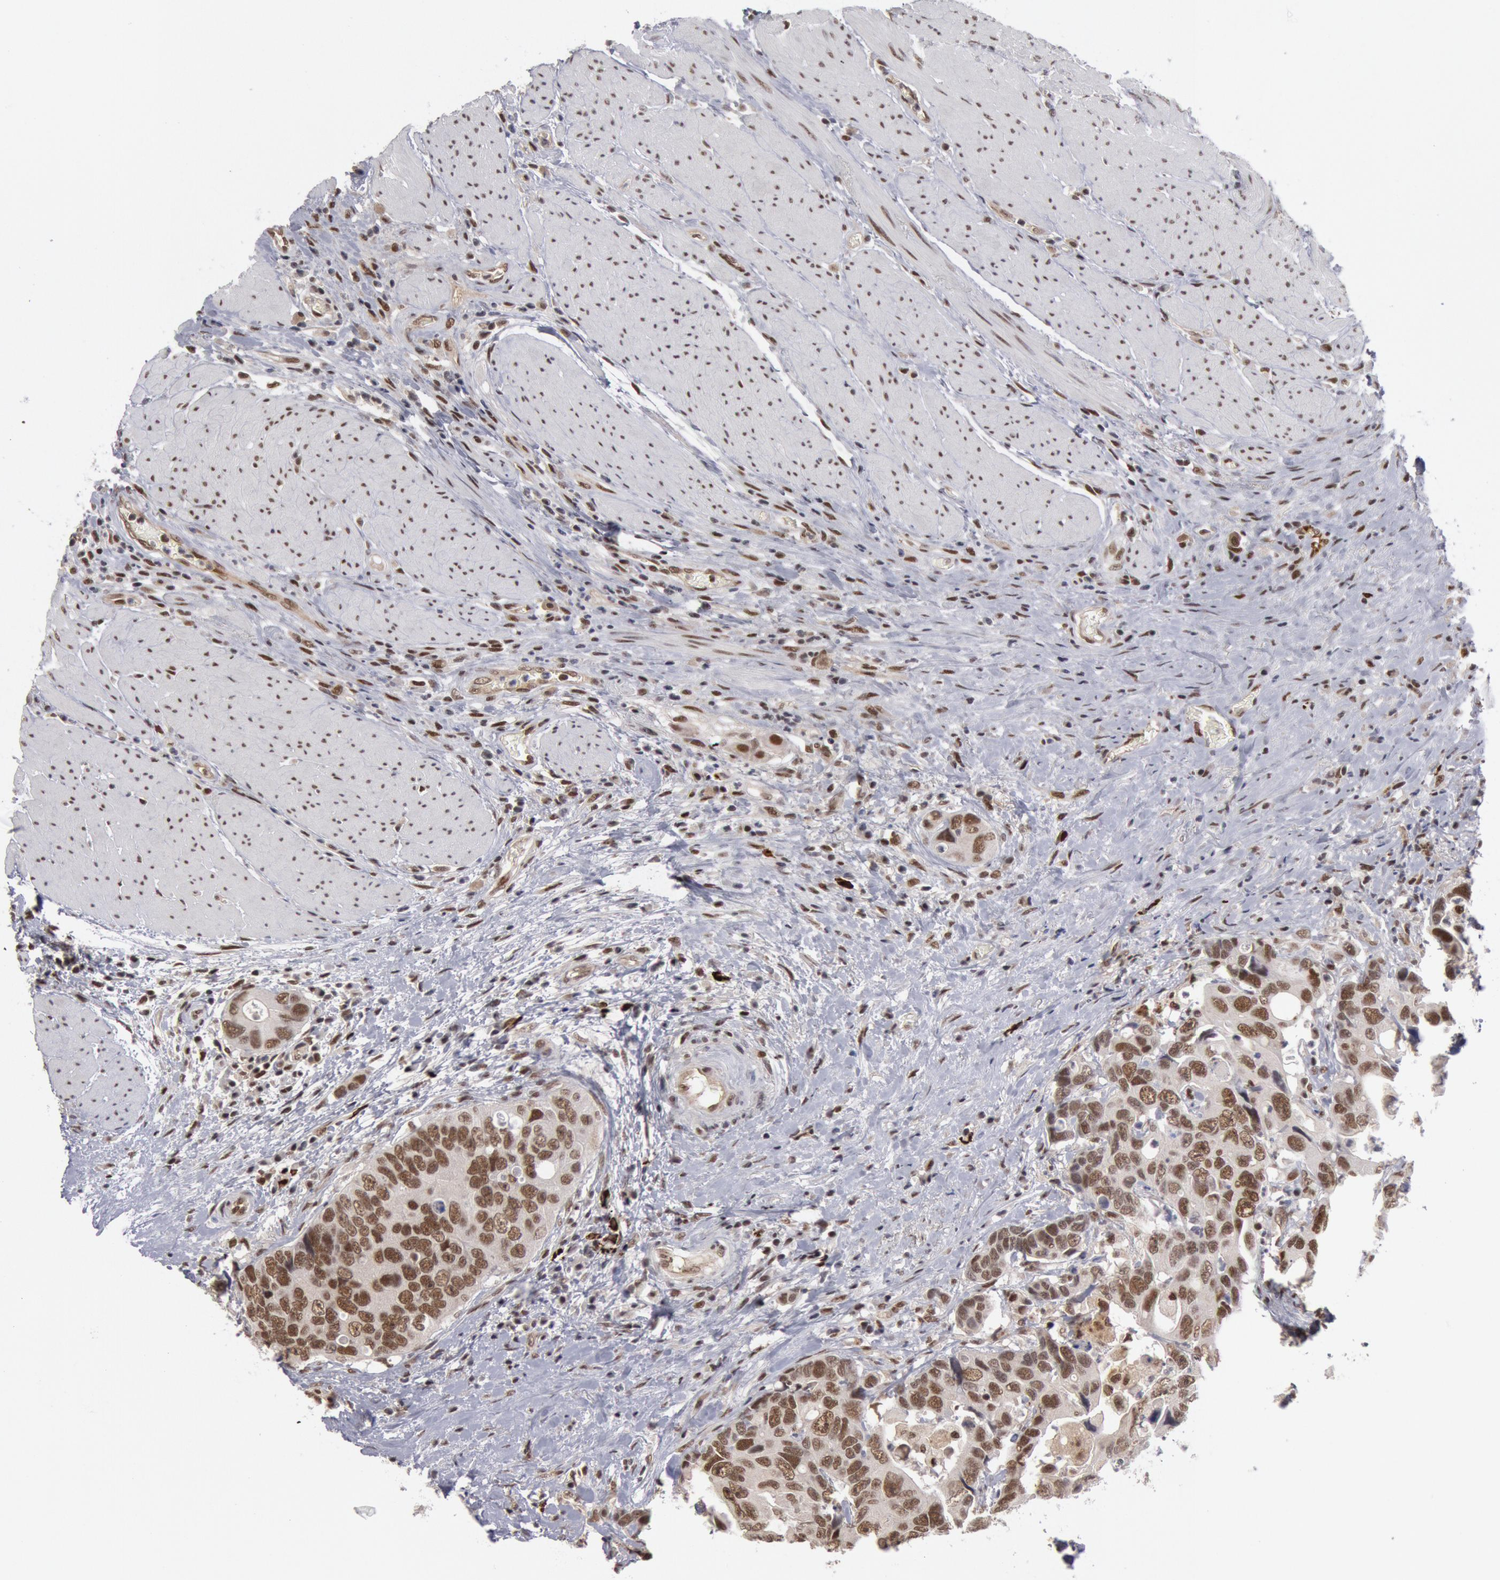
{"staining": {"intensity": "moderate", "quantity": ">75%", "location": "nuclear"}, "tissue": "colorectal cancer", "cell_type": "Tumor cells", "image_type": "cancer", "snomed": [{"axis": "morphology", "description": "Adenocarcinoma, NOS"}, {"axis": "topography", "description": "Rectum"}], "caption": "DAB immunohistochemical staining of human colorectal cancer demonstrates moderate nuclear protein staining in about >75% of tumor cells. (DAB = brown stain, brightfield microscopy at high magnification).", "gene": "PPP4R3B", "patient": {"sex": "female", "age": 67}}